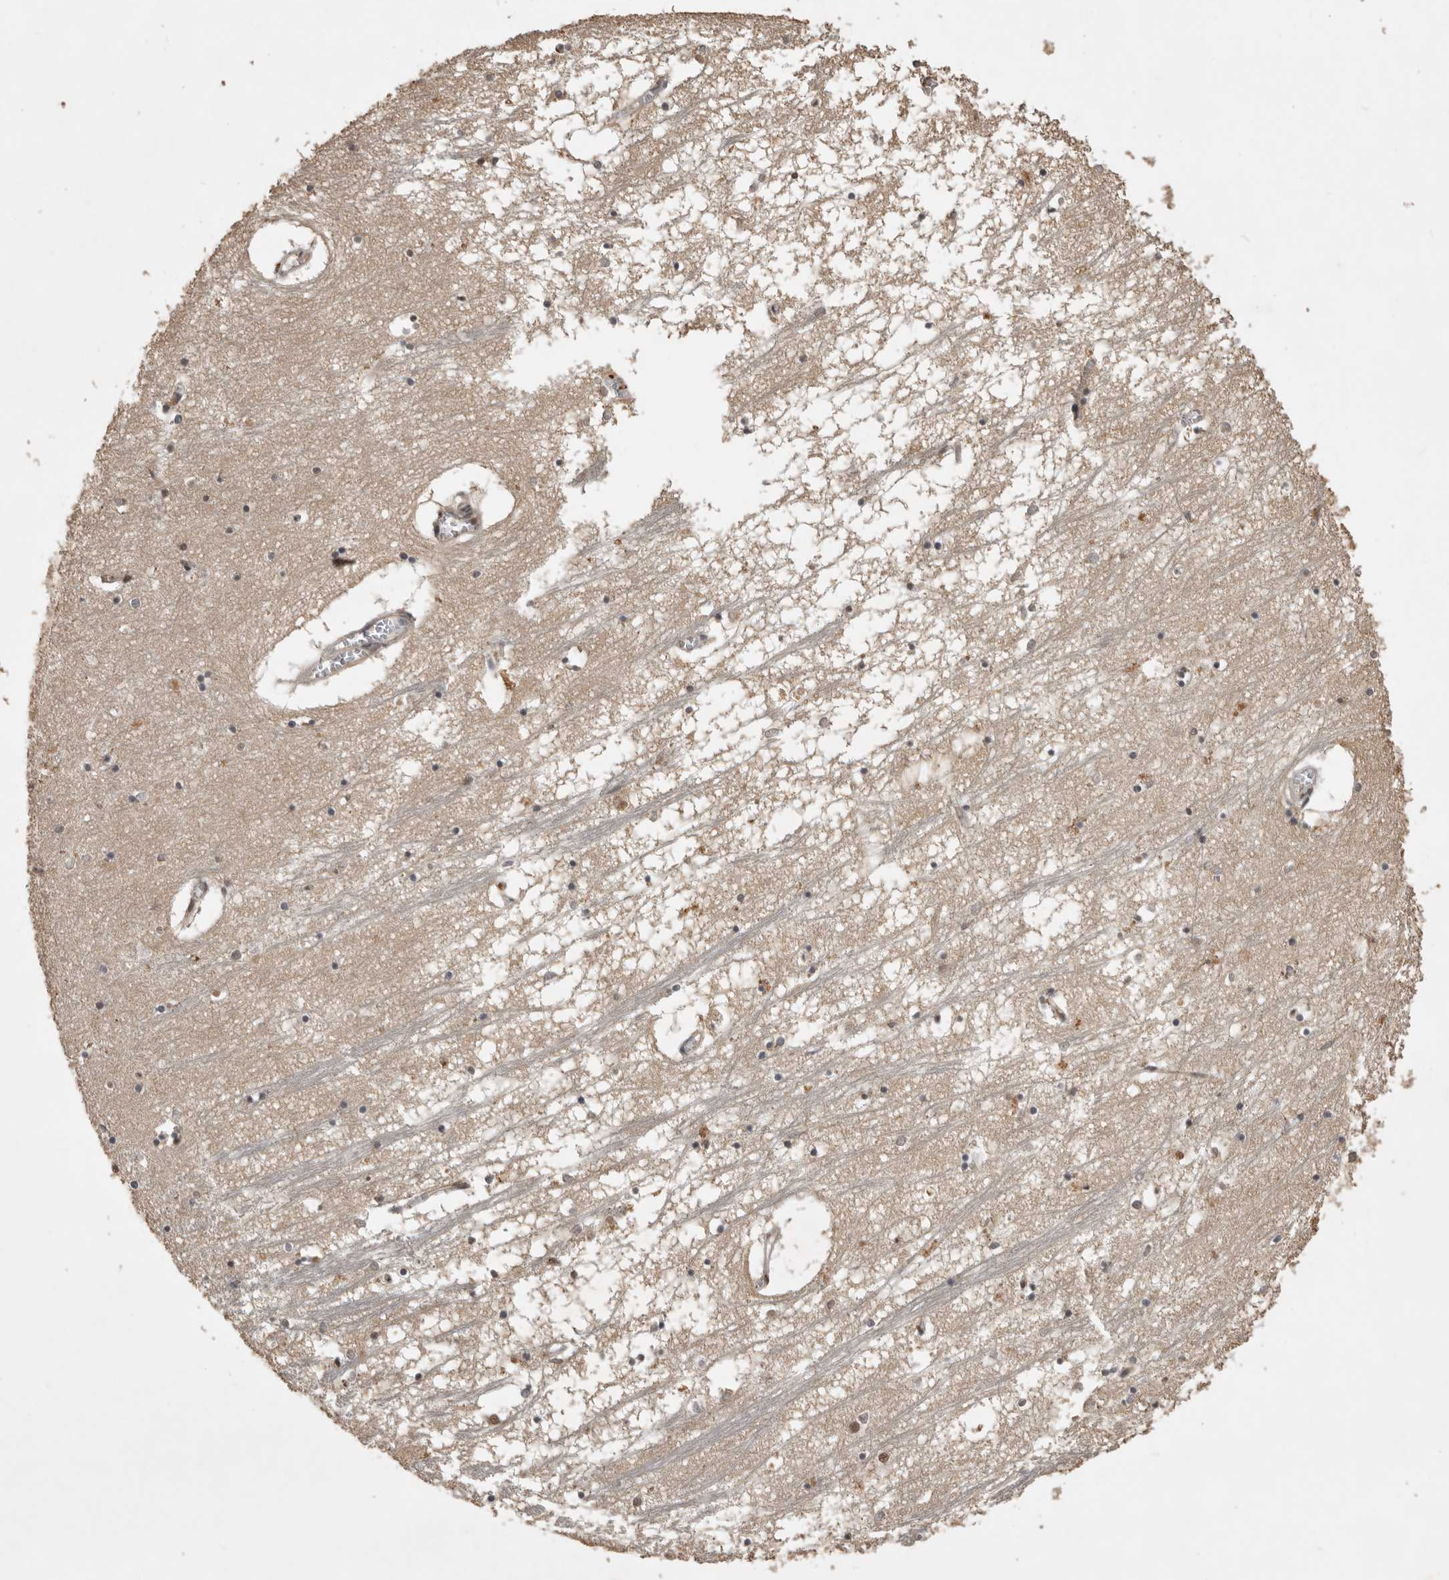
{"staining": {"intensity": "moderate", "quantity": "<25%", "location": "nuclear"}, "tissue": "hippocampus", "cell_type": "Glial cells", "image_type": "normal", "snomed": [{"axis": "morphology", "description": "Normal tissue, NOS"}, {"axis": "topography", "description": "Hippocampus"}], "caption": "Protein staining of benign hippocampus demonstrates moderate nuclear staining in approximately <25% of glial cells. The staining is performed using DAB (3,3'-diaminobenzidine) brown chromogen to label protein expression. The nuclei are counter-stained blue using hematoxylin.", "gene": "CBLL1", "patient": {"sex": "male", "age": 70}}